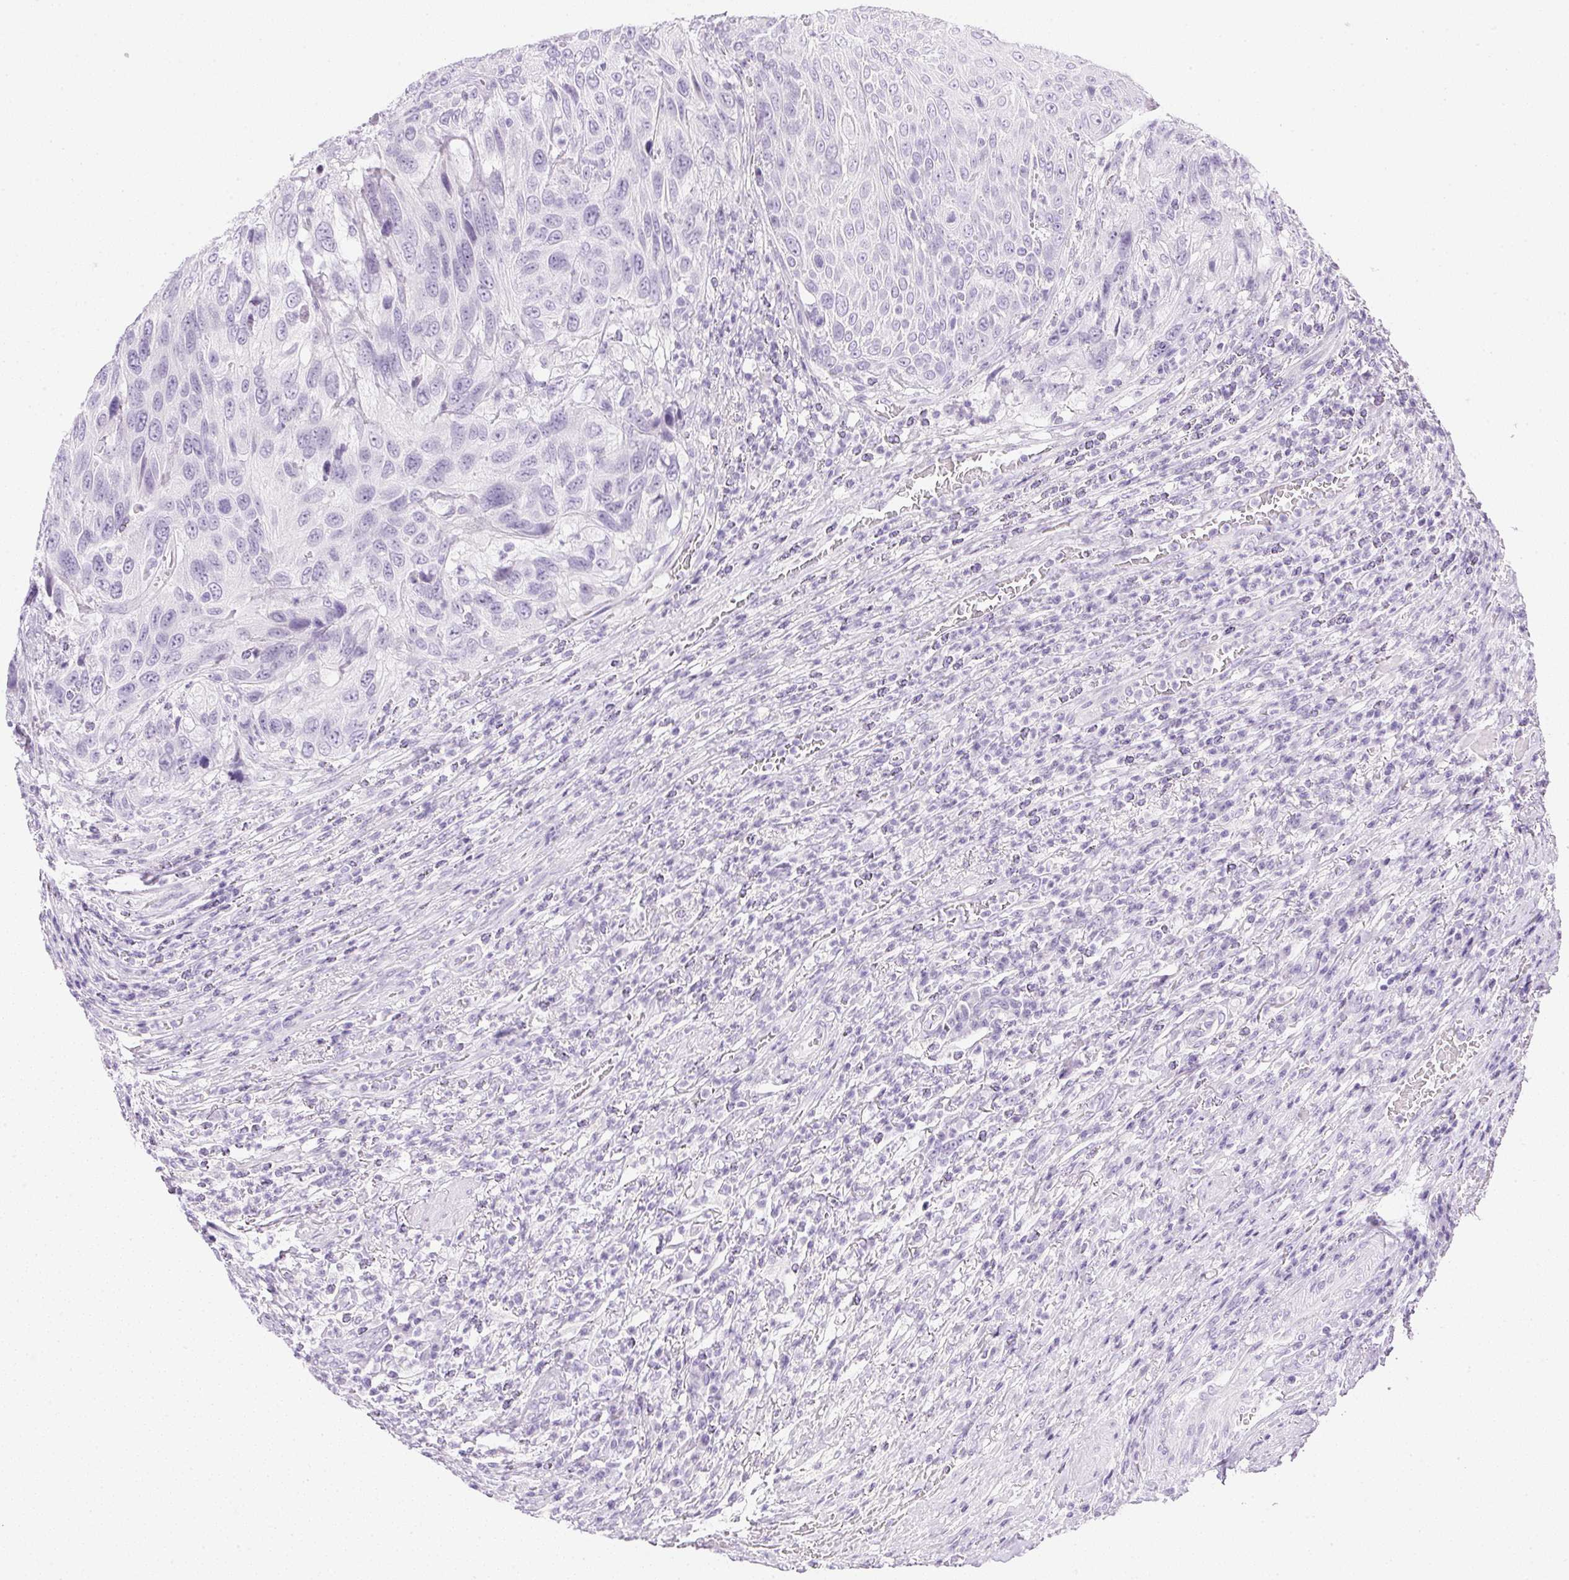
{"staining": {"intensity": "negative", "quantity": "none", "location": "none"}, "tissue": "urothelial cancer", "cell_type": "Tumor cells", "image_type": "cancer", "snomed": [{"axis": "morphology", "description": "Urothelial carcinoma, High grade"}, {"axis": "topography", "description": "Urinary bladder"}], "caption": "IHC of high-grade urothelial carcinoma exhibits no positivity in tumor cells.", "gene": "CPB1", "patient": {"sex": "female", "age": 70}}